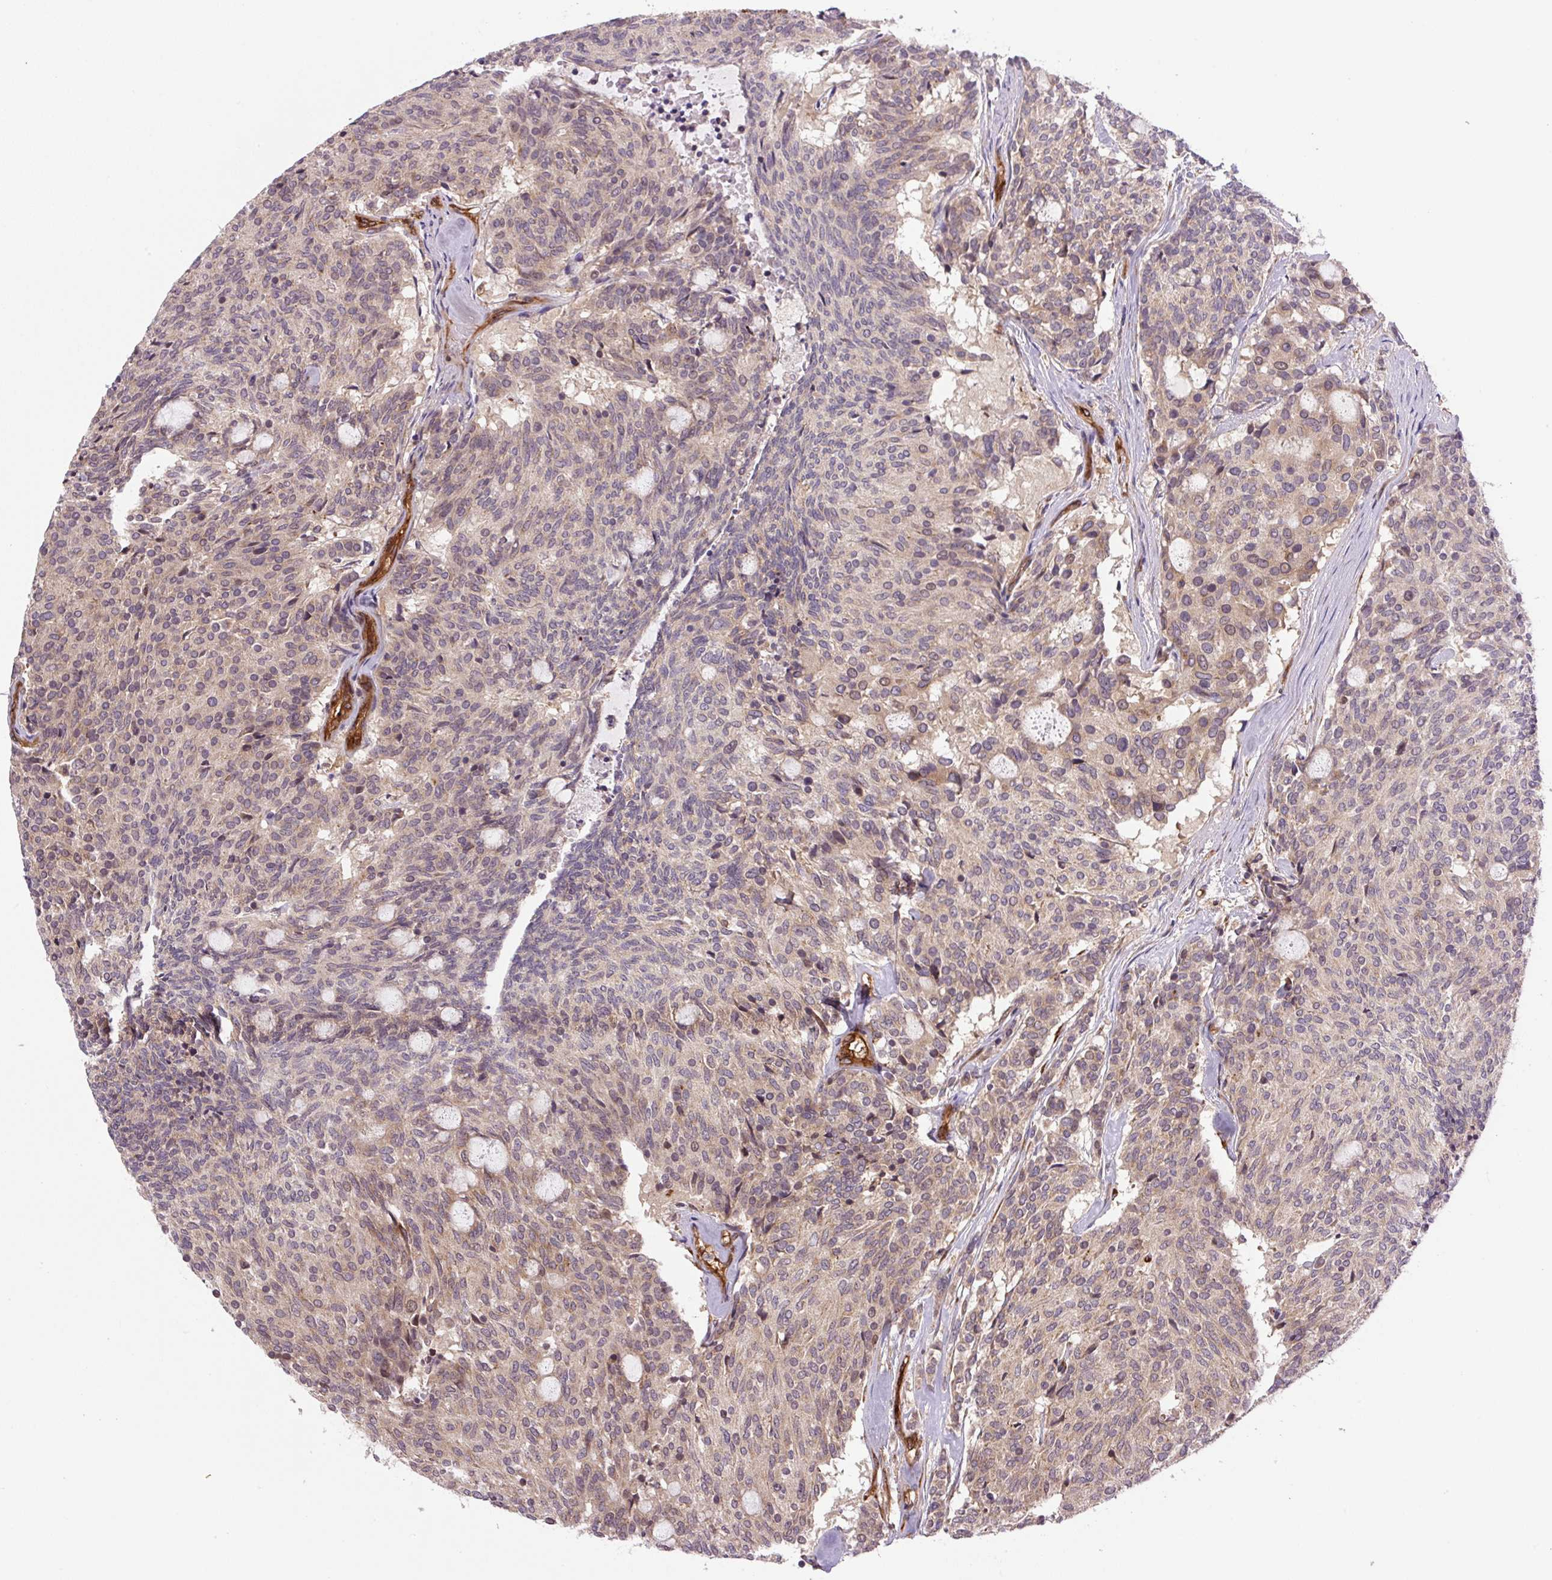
{"staining": {"intensity": "weak", "quantity": "25%-75%", "location": "cytoplasmic/membranous"}, "tissue": "carcinoid", "cell_type": "Tumor cells", "image_type": "cancer", "snomed": [{"axis": "morphology", "description": "Carcinoid, malignant, NOS"}, {"axis": "topography", "description": "Pancreas"}], "caption": "The image shows immunohistochemical staining of carcinoid. There is weak cytoplasmic/membranous staining is present in approximately 25%-75% of tumor cells.", "gene": "SEPTIN10", "patient": {"sex": "female", "age": 54}}